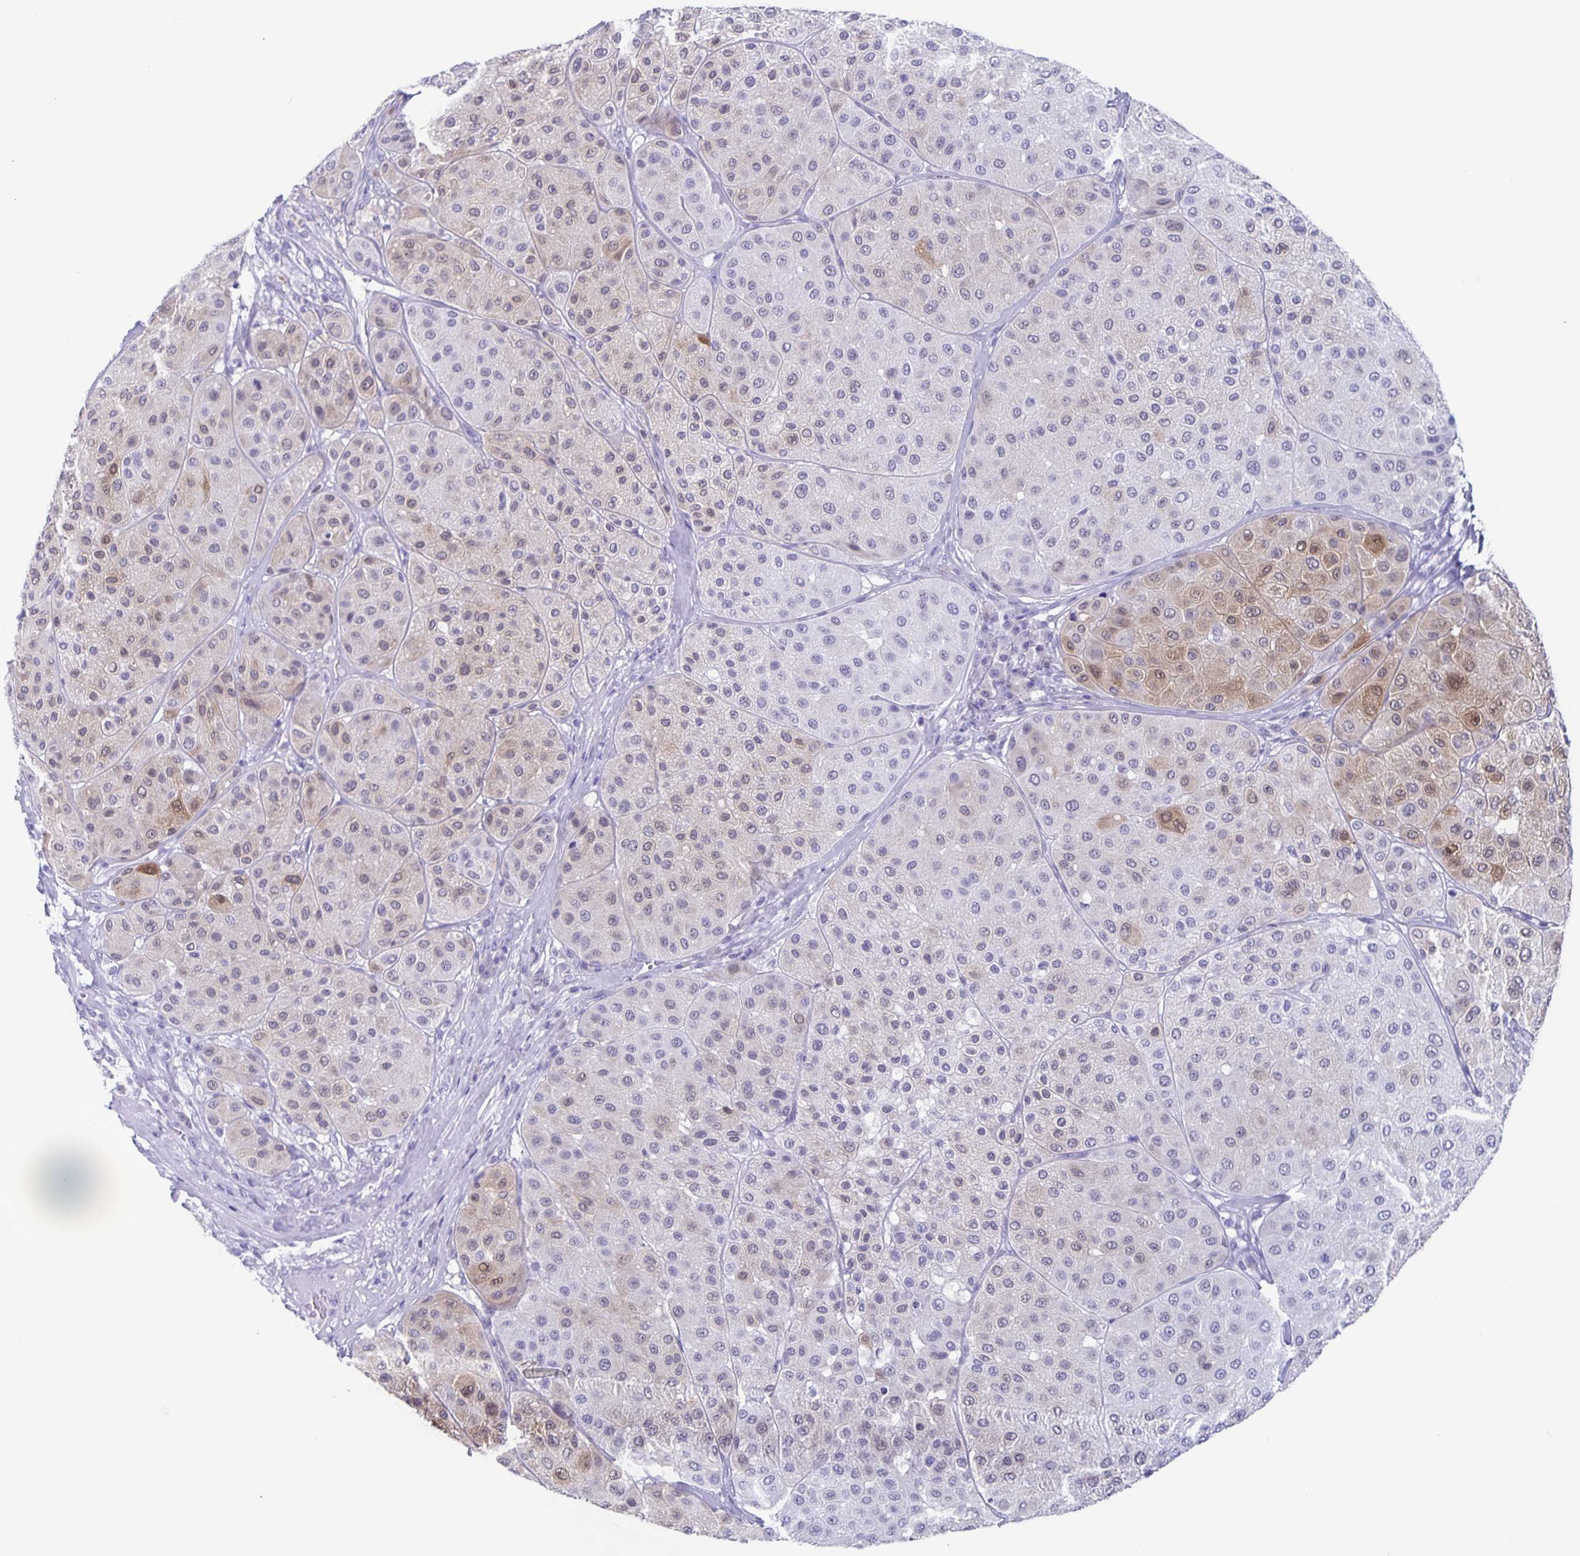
{"staining": {"intensity": "moderate", "quantity": "<25%", "location": "cytoplasmic/membranous,nuclear"}, "tissue": "melanoma", "cell_type": "Tumor cells", "image_type": "cancer", "snomed": [{"axis": "morphology", "description": "Malignant melanoma, Metastatic site"}, {"axis": "topography", "description": "Smooth muscle"}], "caption": "The micrograph exhibits staining of melanoma, revealing moderate cytoplasmic/membranous and nuclear protein expression (brown color) within tumor cells.", "gene": "TPPP", "patient": {"sex": "male", "age": 41}}